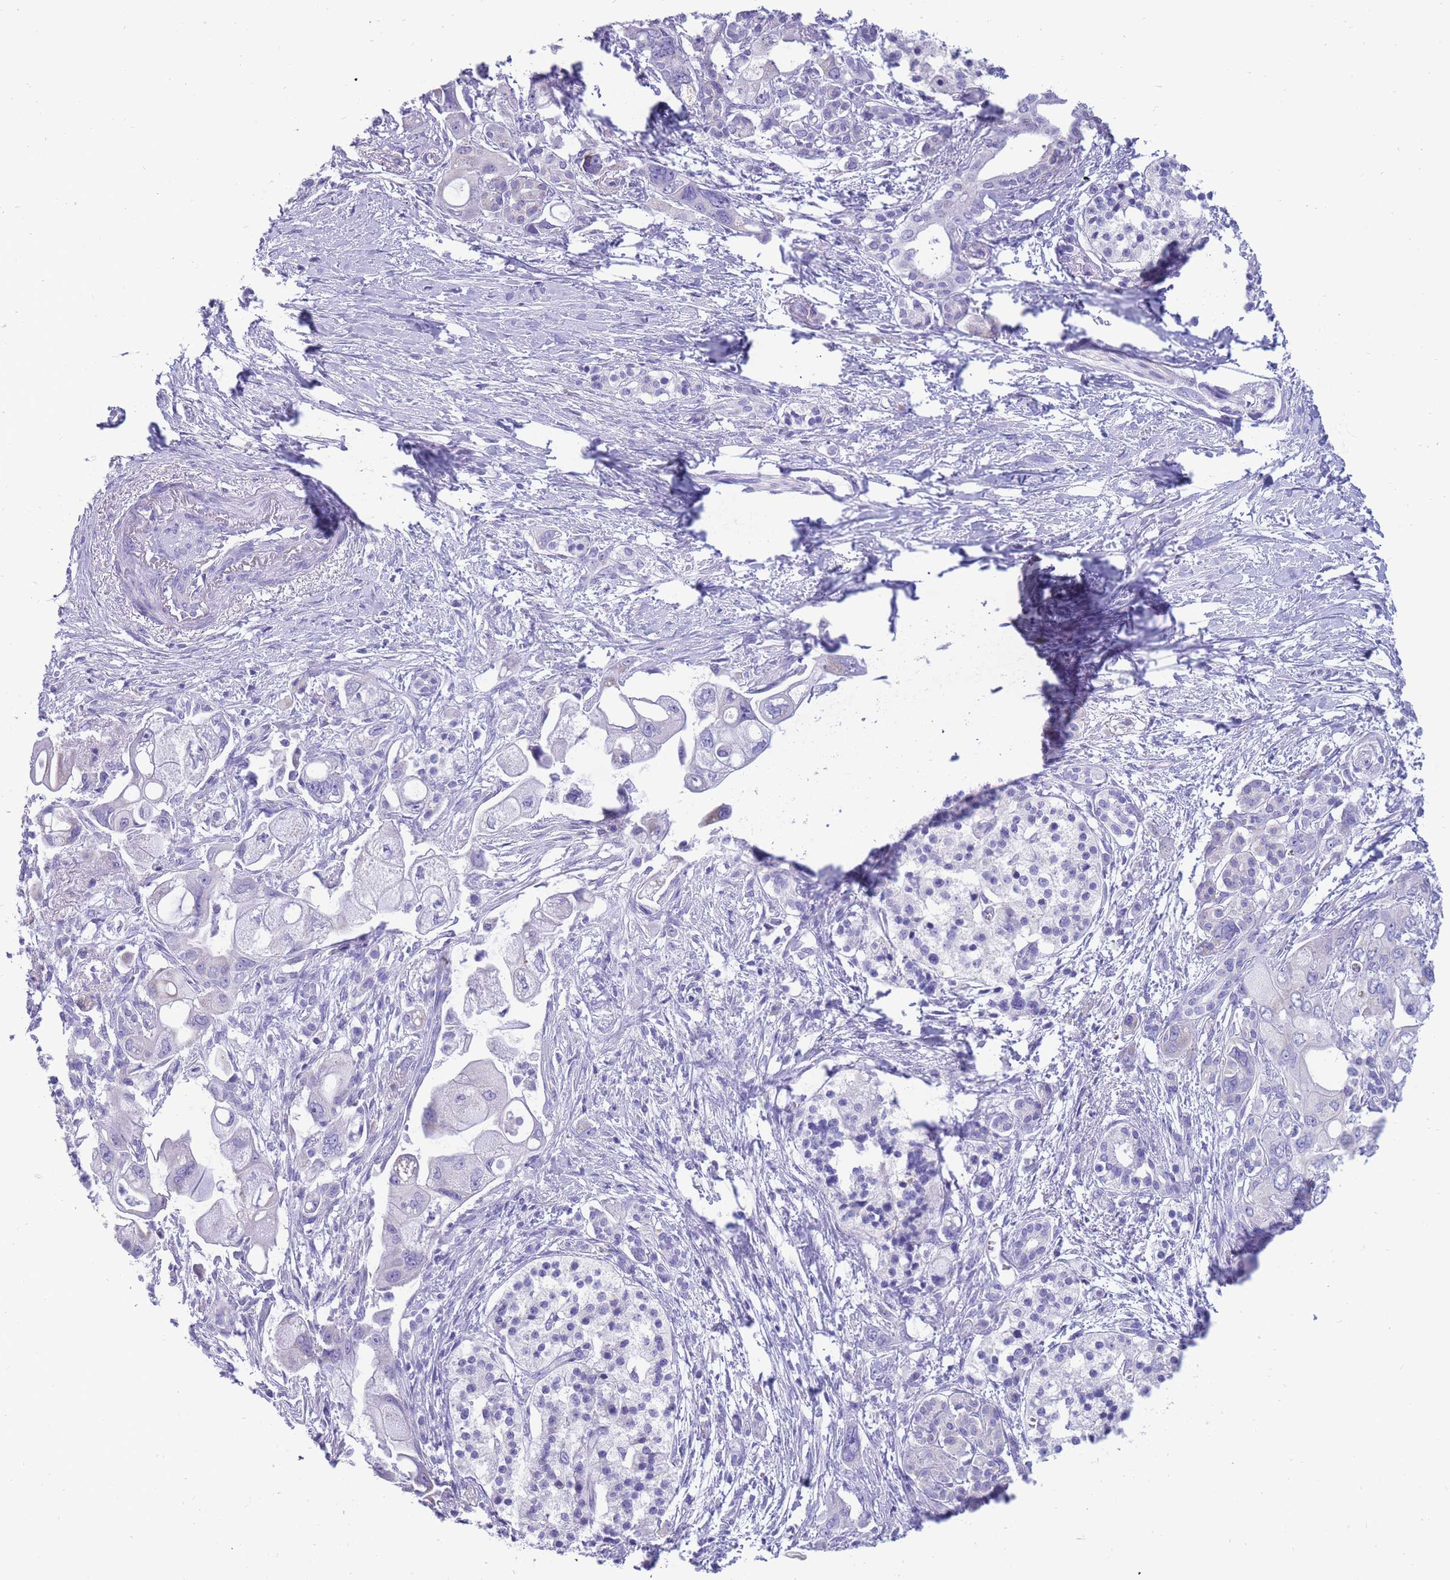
{"staining": {"intensity": "negative", "quantity": "none", "location": "none"}, "tissue": "pancreatic cancer", "cell_type": "Tumor cells", "image_type": "cancer", "snomed": [{"axis": "morphology", "description": "Adenocarcinoma, NOS"}, {"axis": "topography", "description": "Pancreas"}], "caption": "This is an immunohistochemistry micrograph of human adenocarcinoma (pancreatic). There is no expression in tumor cells.", "gene": "INTS2", "patient": {"sex": "male", "age": 68}}